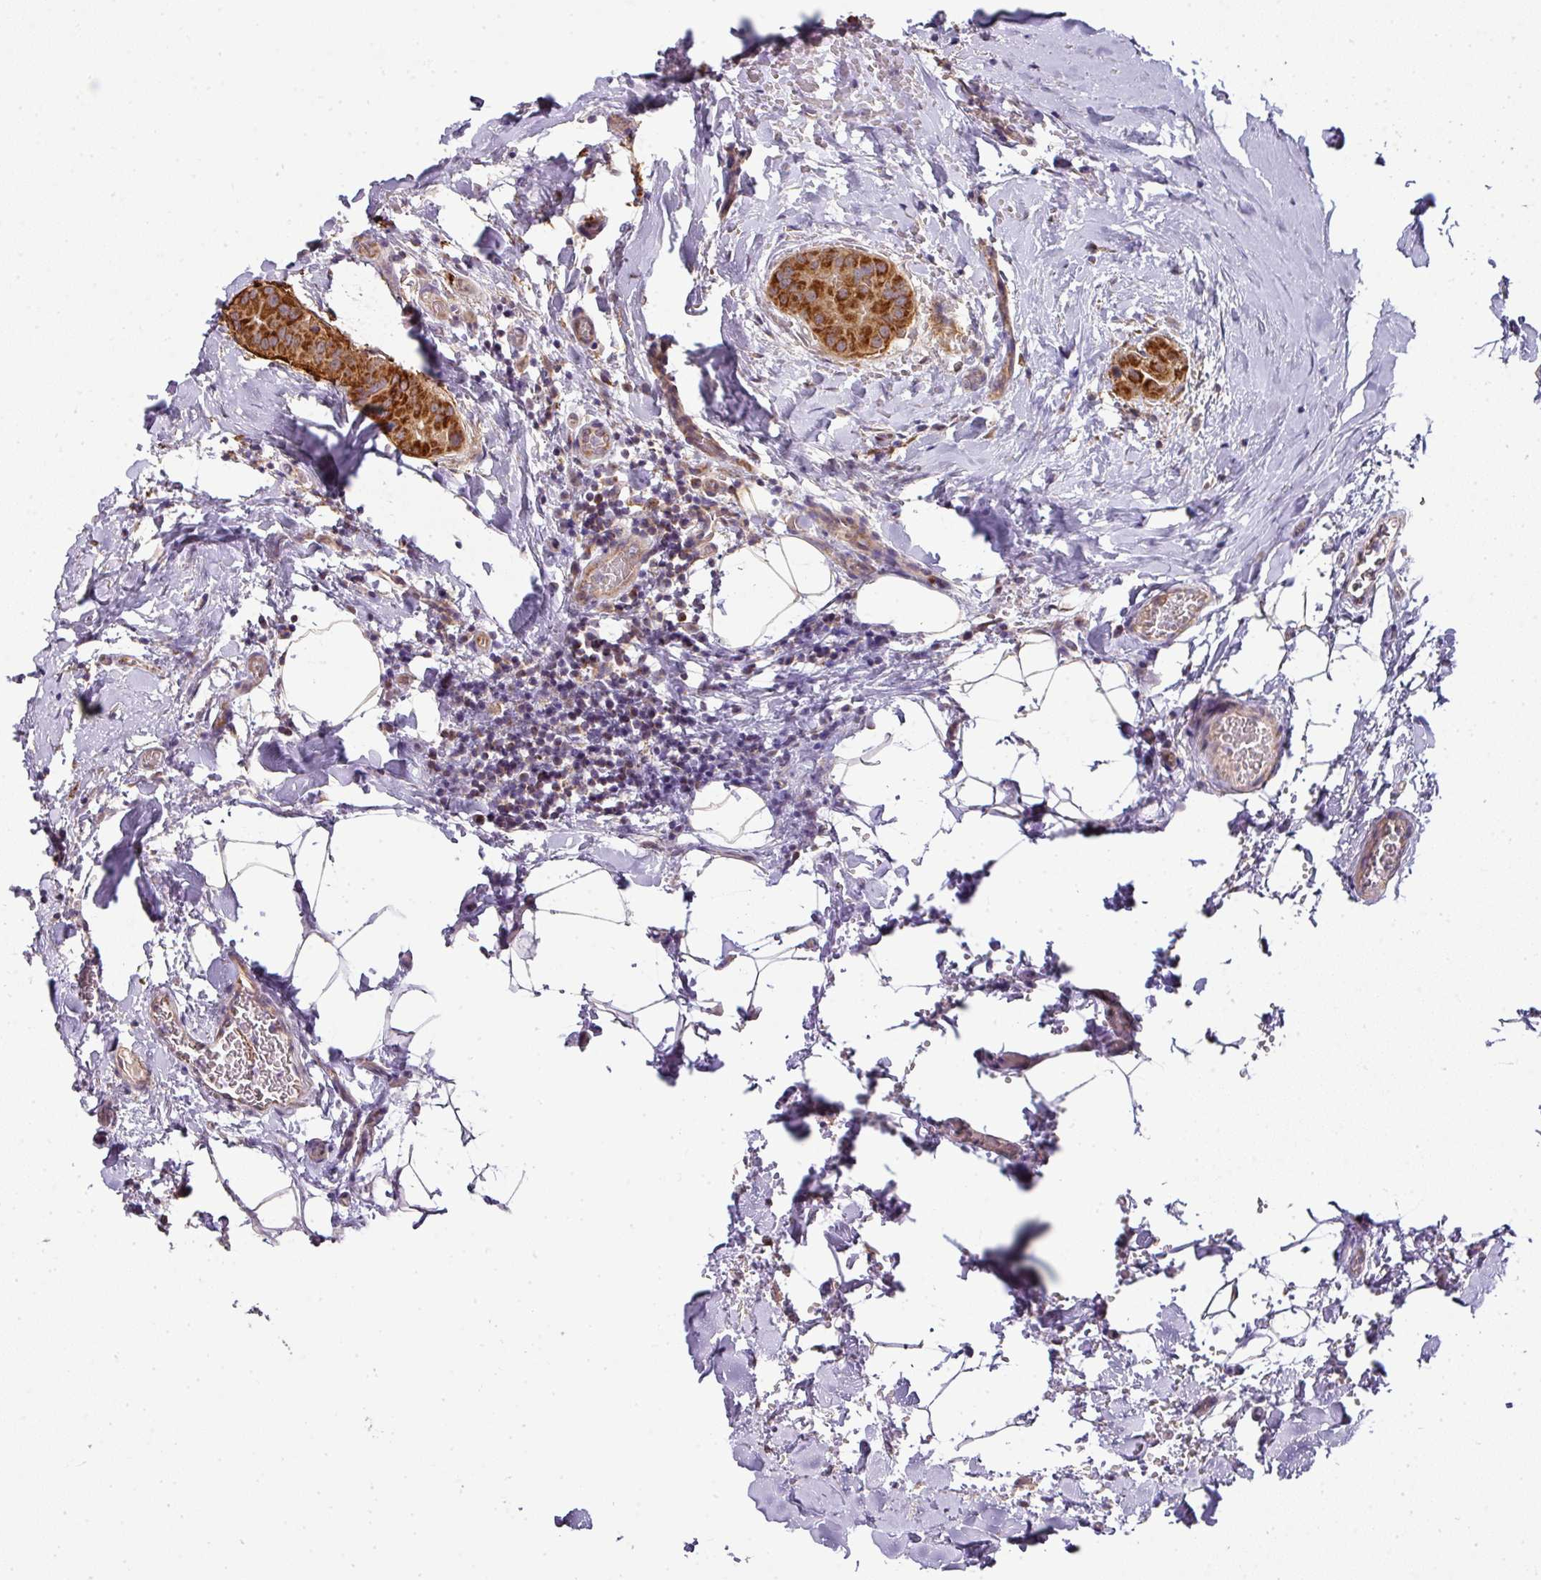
{"staining": {"intensity": "strong", "quantity": ">75%", "location": "cytoplasmic/membranous"}, "tissue": "thyroid cancer", "cell_type": "Tumor cells", "image_type": "cancer", "snomed": [{"axis": "morphology", "description": "Papillary adenocarcinoma, NOS"}, {"axis": "topography", "description": "Thyroid gland"}], "caption": "Tumor cells display strong cytoplasmic/membranous expression in about >75% of cells in thyroid cancer. (DAB IHC with brightfield microscopy, high magnification).", "gene": "STK35", "patient": {"sex": "male", "age": 33}}